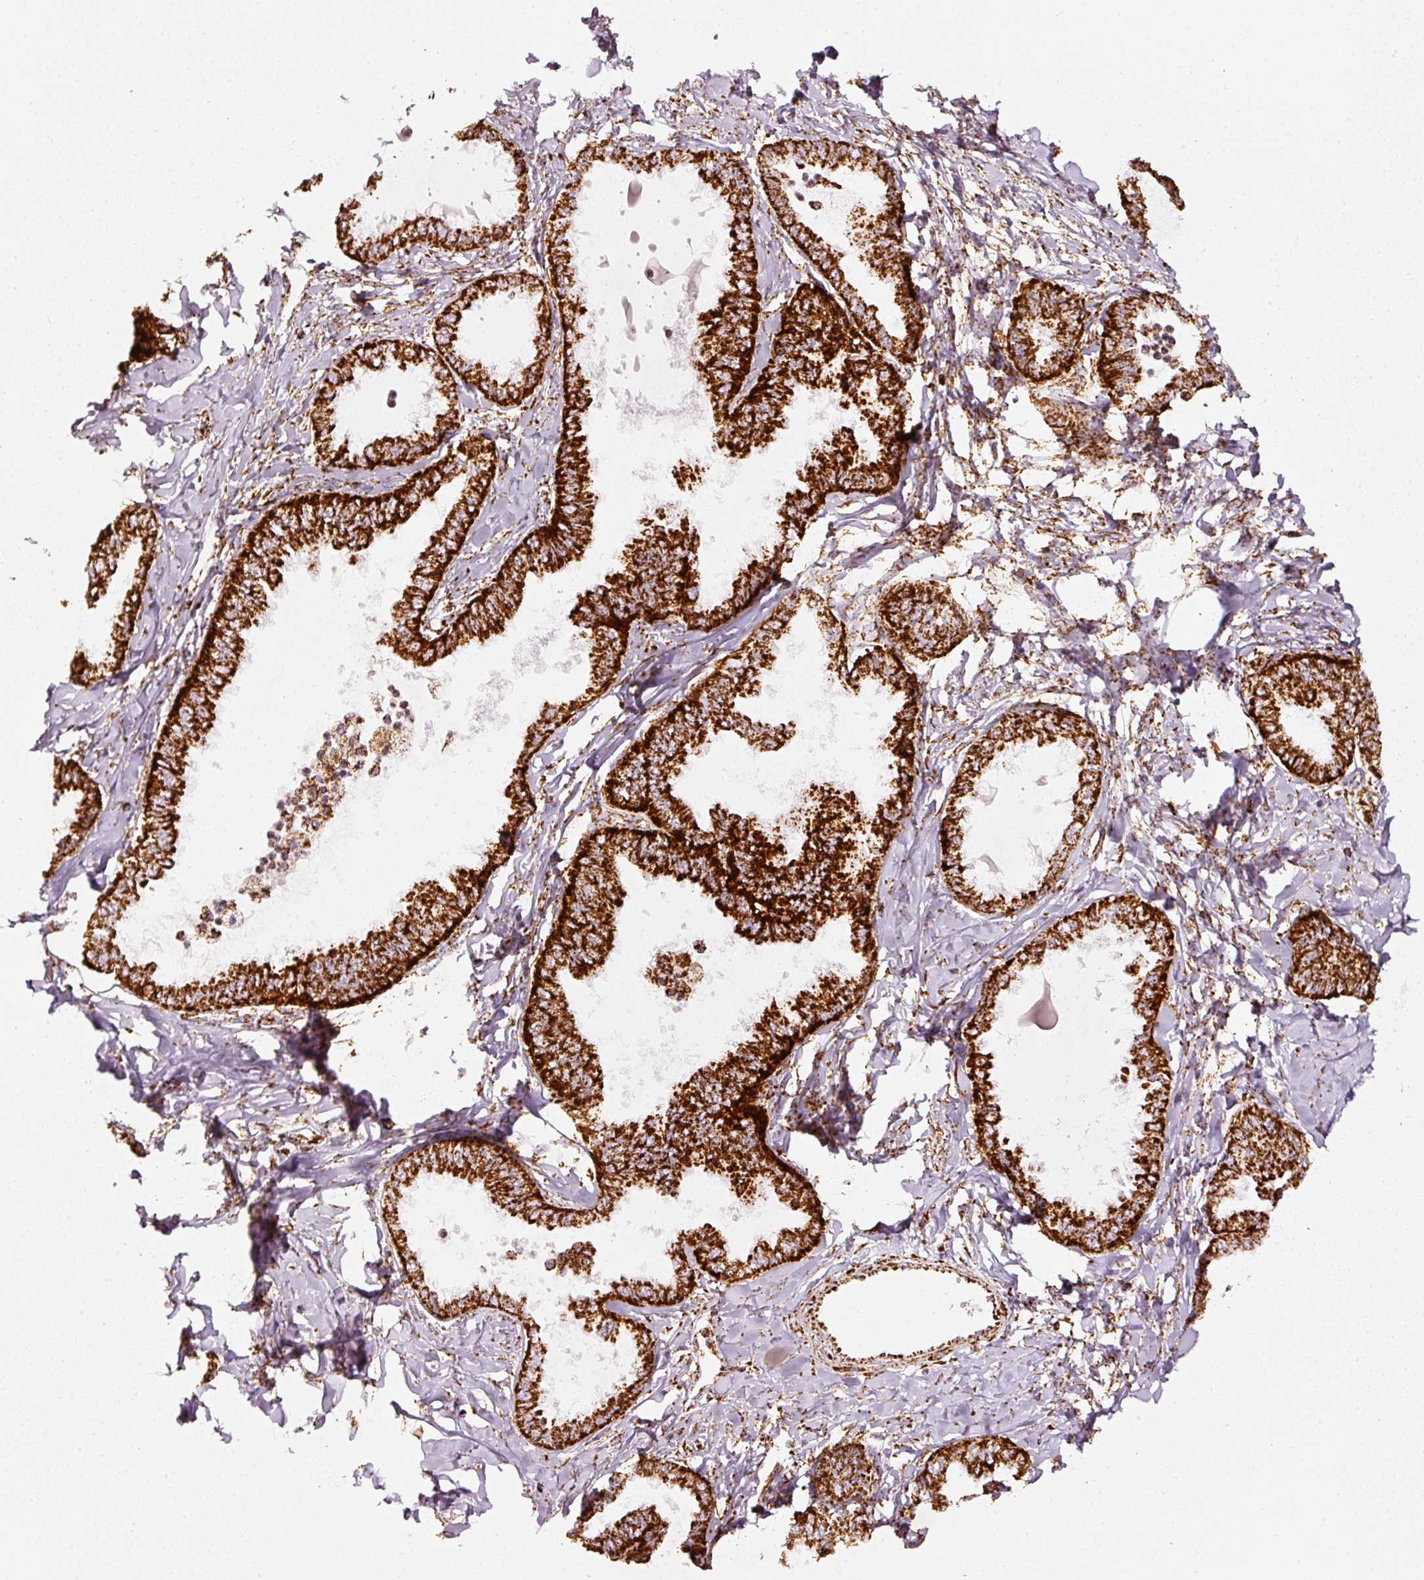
{"staining": {"intensity": "strong", "quantity": ">75%", "location": "cytoplasmic/membranous"}, "tissue": "ovarian cancer", "cell_type": "Tumor cells", "image_type": "cancer", "snomed": [{"axis": "morphology", "description": "Carcinoma, endometroid"}, {"axis": "topography", "description": "Ovary"}], "caption": "Ovarian cancer stained for a protein (brown) exhibits strong cytoplasmic/membranous positive positivity in approximately >75% of tumor cells.", "gene": "UQCRC1", "patient": {"sex": "female", "age": 70}}